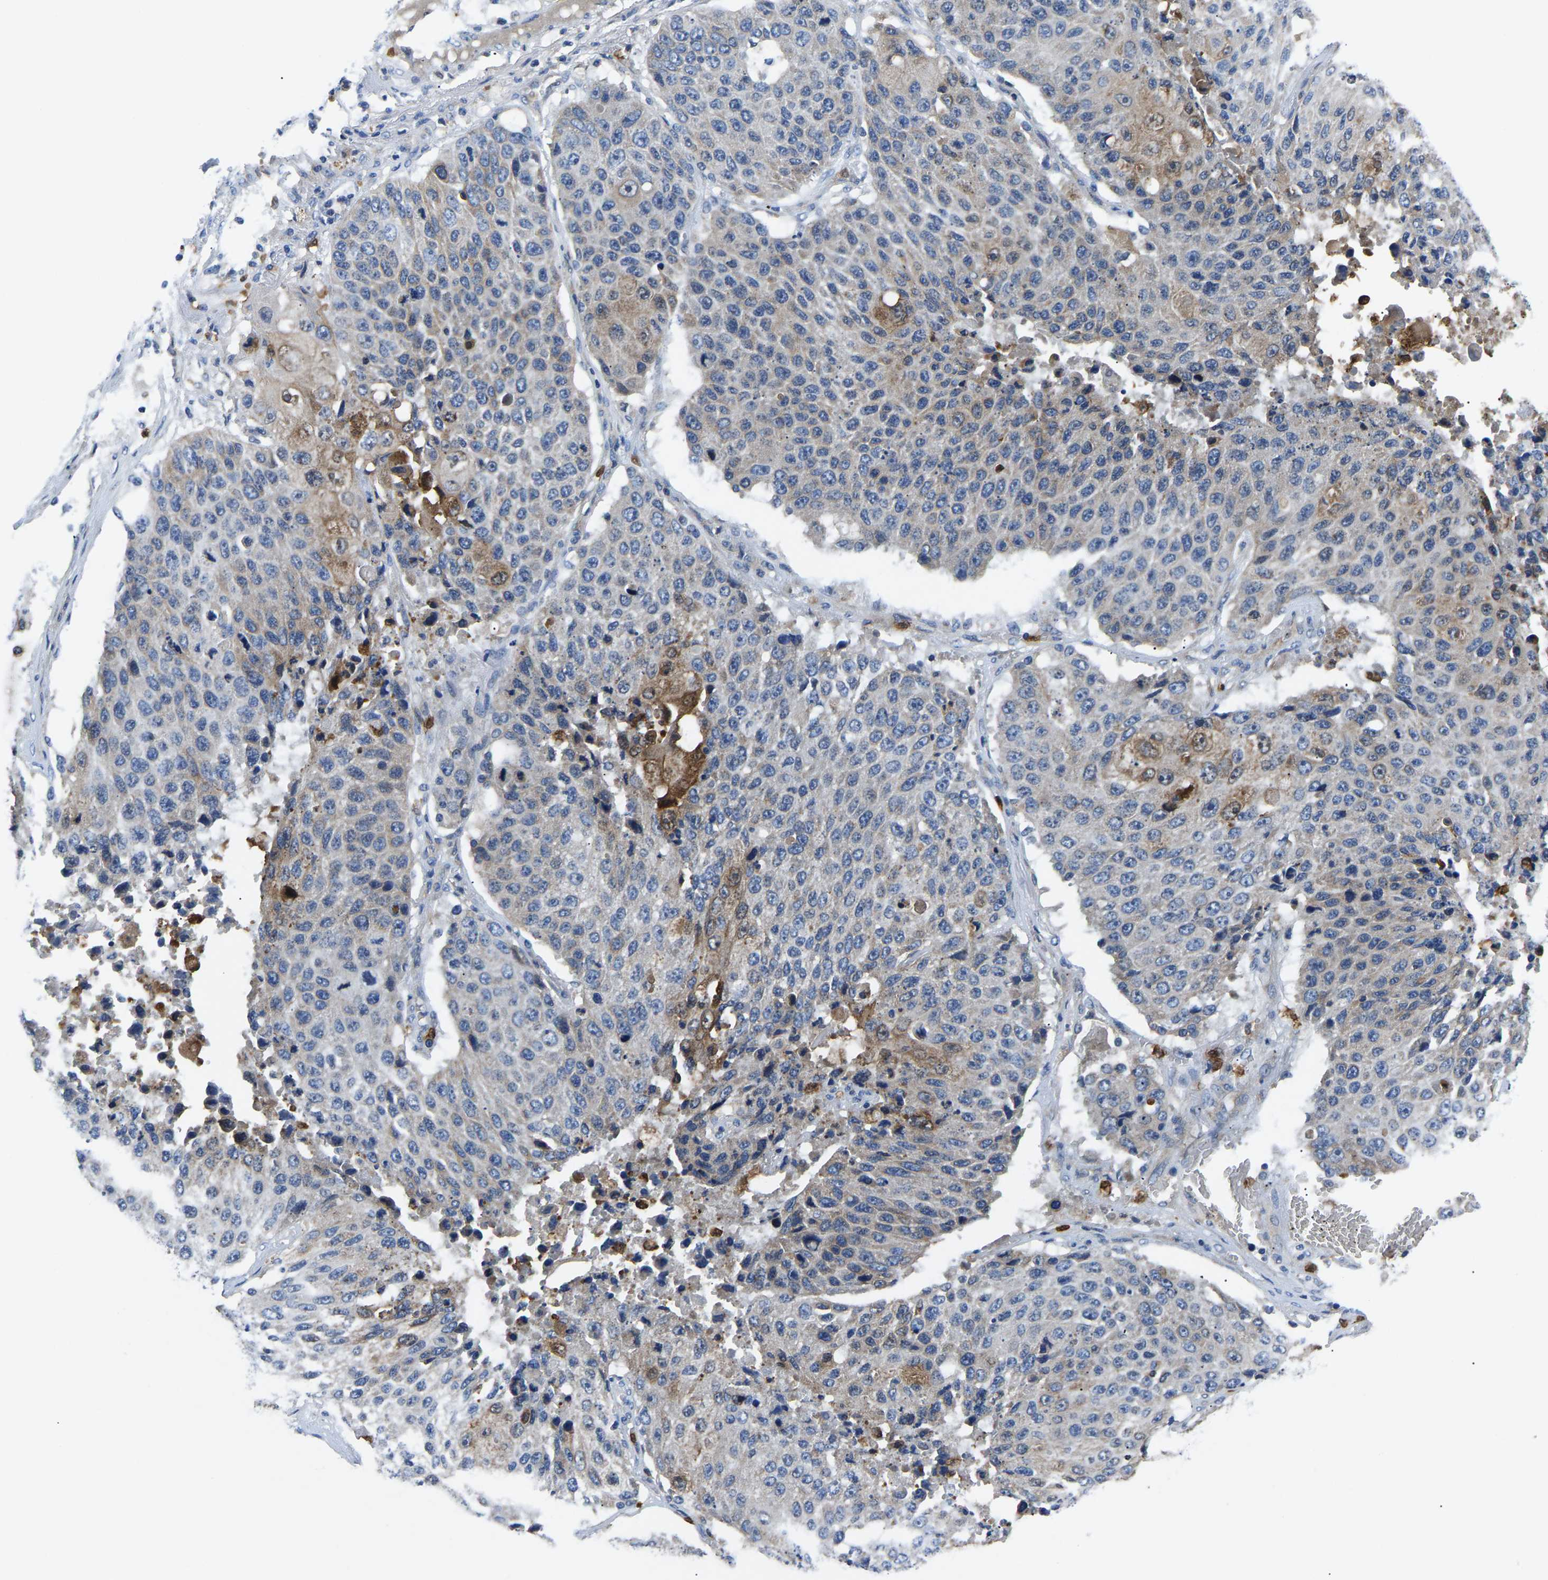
{"staining": {"intensity": "moderate", "quantity": "<25%", "location": "cytoplasmic/membranous"}, "tissue": "lung cancer", "cell_type": "Tumor cells", "image_type": "cancer", "snomed": [{"axis": "morphology", "description": "Squamous cell carcinoma, NOS"}, {"axis": "topography", "description": "Lung"}], "caption": "Lung cancer tissue shows moderate cytoplasmic/membranous staining in about <25% of tumor cells, visualized by immunohistochemistry.", "gene": "TOR1B", "patient": {"sex": "male", "age": 61}}